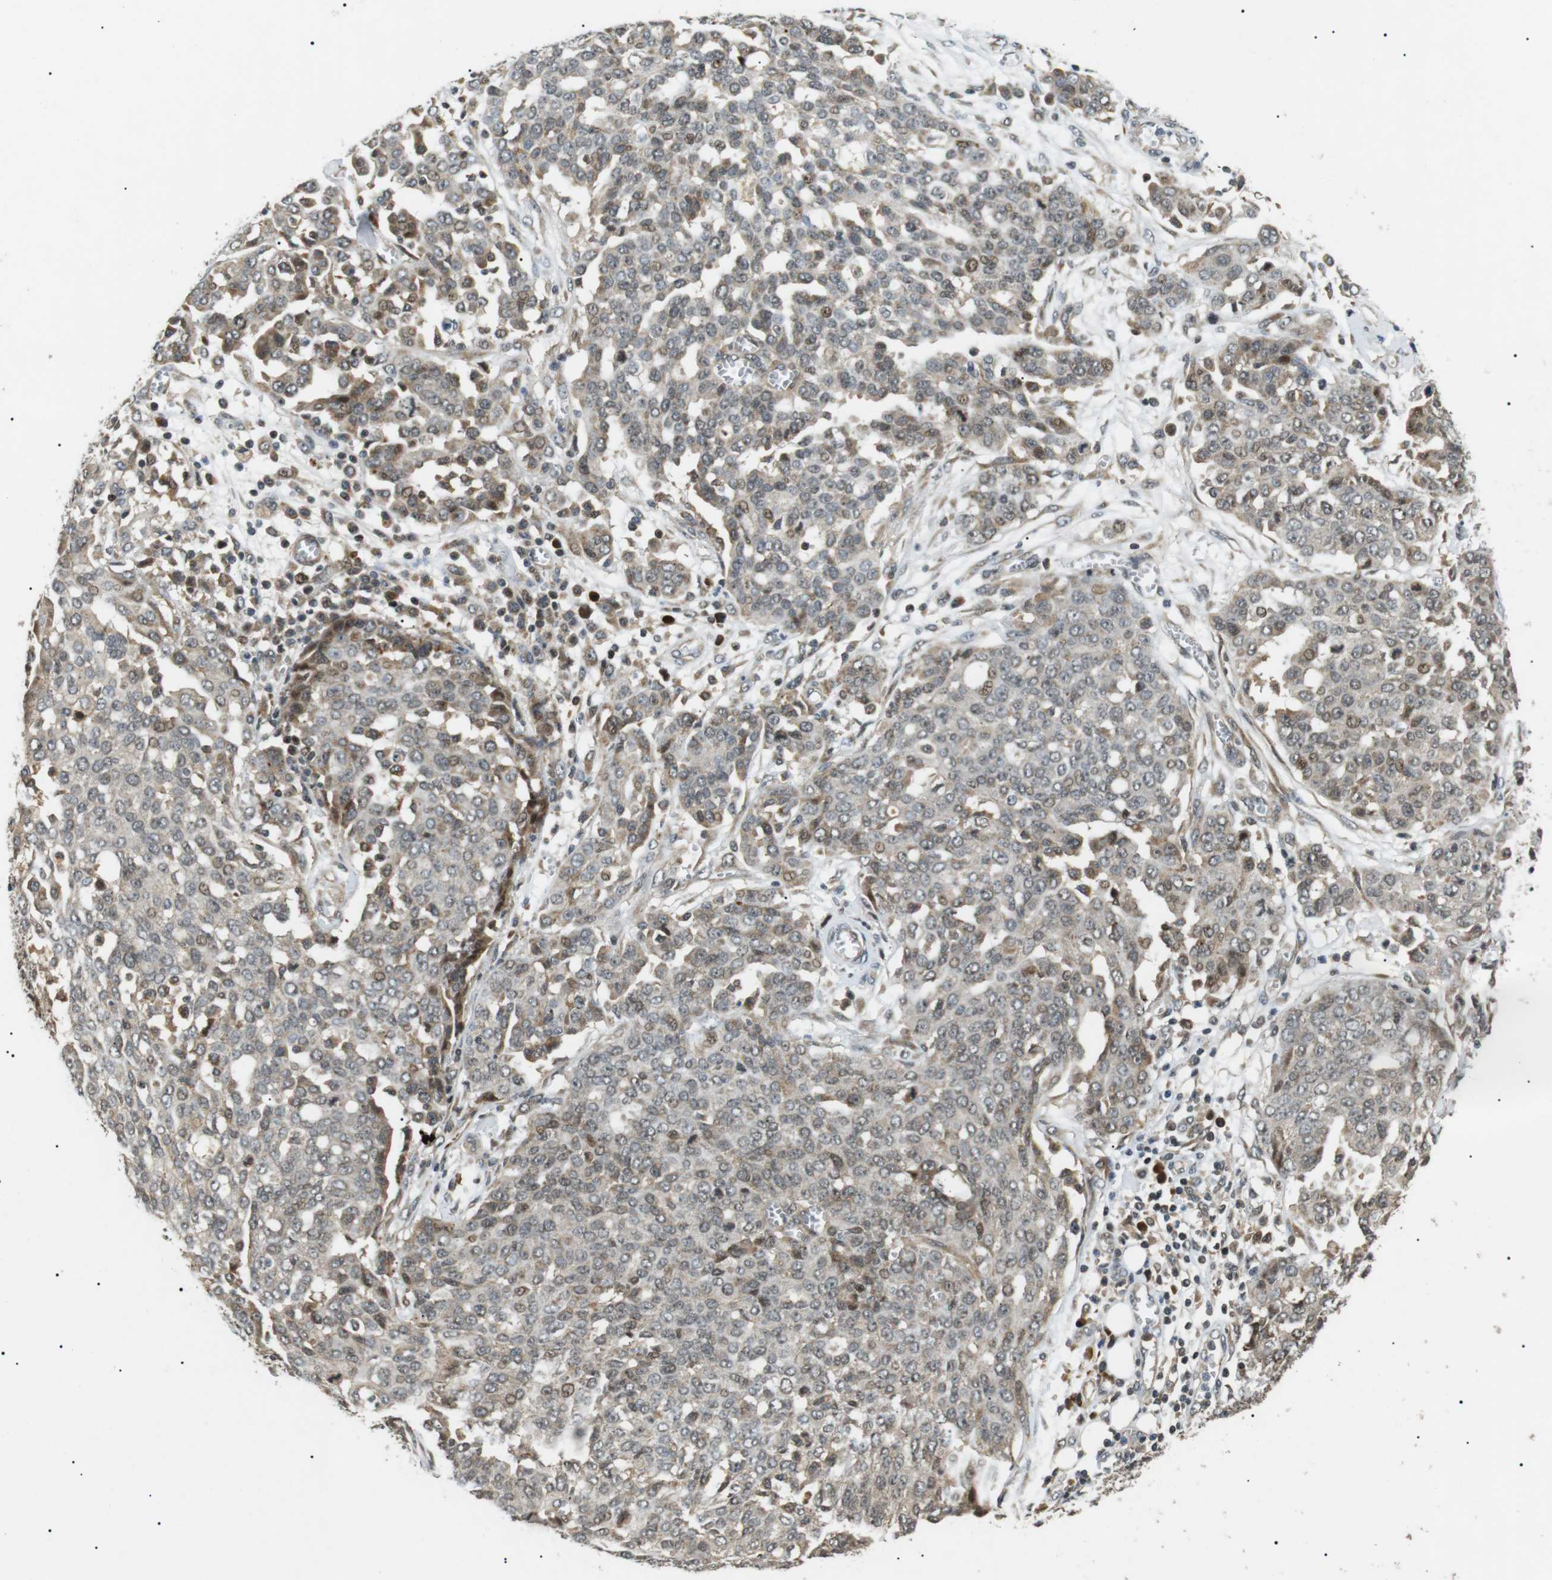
{"staining": {"intensity": "weak", "quantity": "<25%", "location": "nuclear"}, "tissue": "ovarian cancer", "cell_type": "Tumor cells", "image_type": "cancer", "snomed": [{"axis": "morphology", "description": "Cystadenocarcinoma, serous, NOS"}, {"axis": "topography", "description": "Soft tissue"}, {"axis": "topography", "description": "Ovary"}], "caption": "Ovarian serous cystadenocarcinoma was stained to show a protein in brown. There is no significant staining in tumor cells. (Brightfield microscopy of DAB (3,3'-diaminobenzidine) immunohistochemistry at high magnification).", "gene": "HSPA13", "patient": {"sex": "female", "age": 57}}